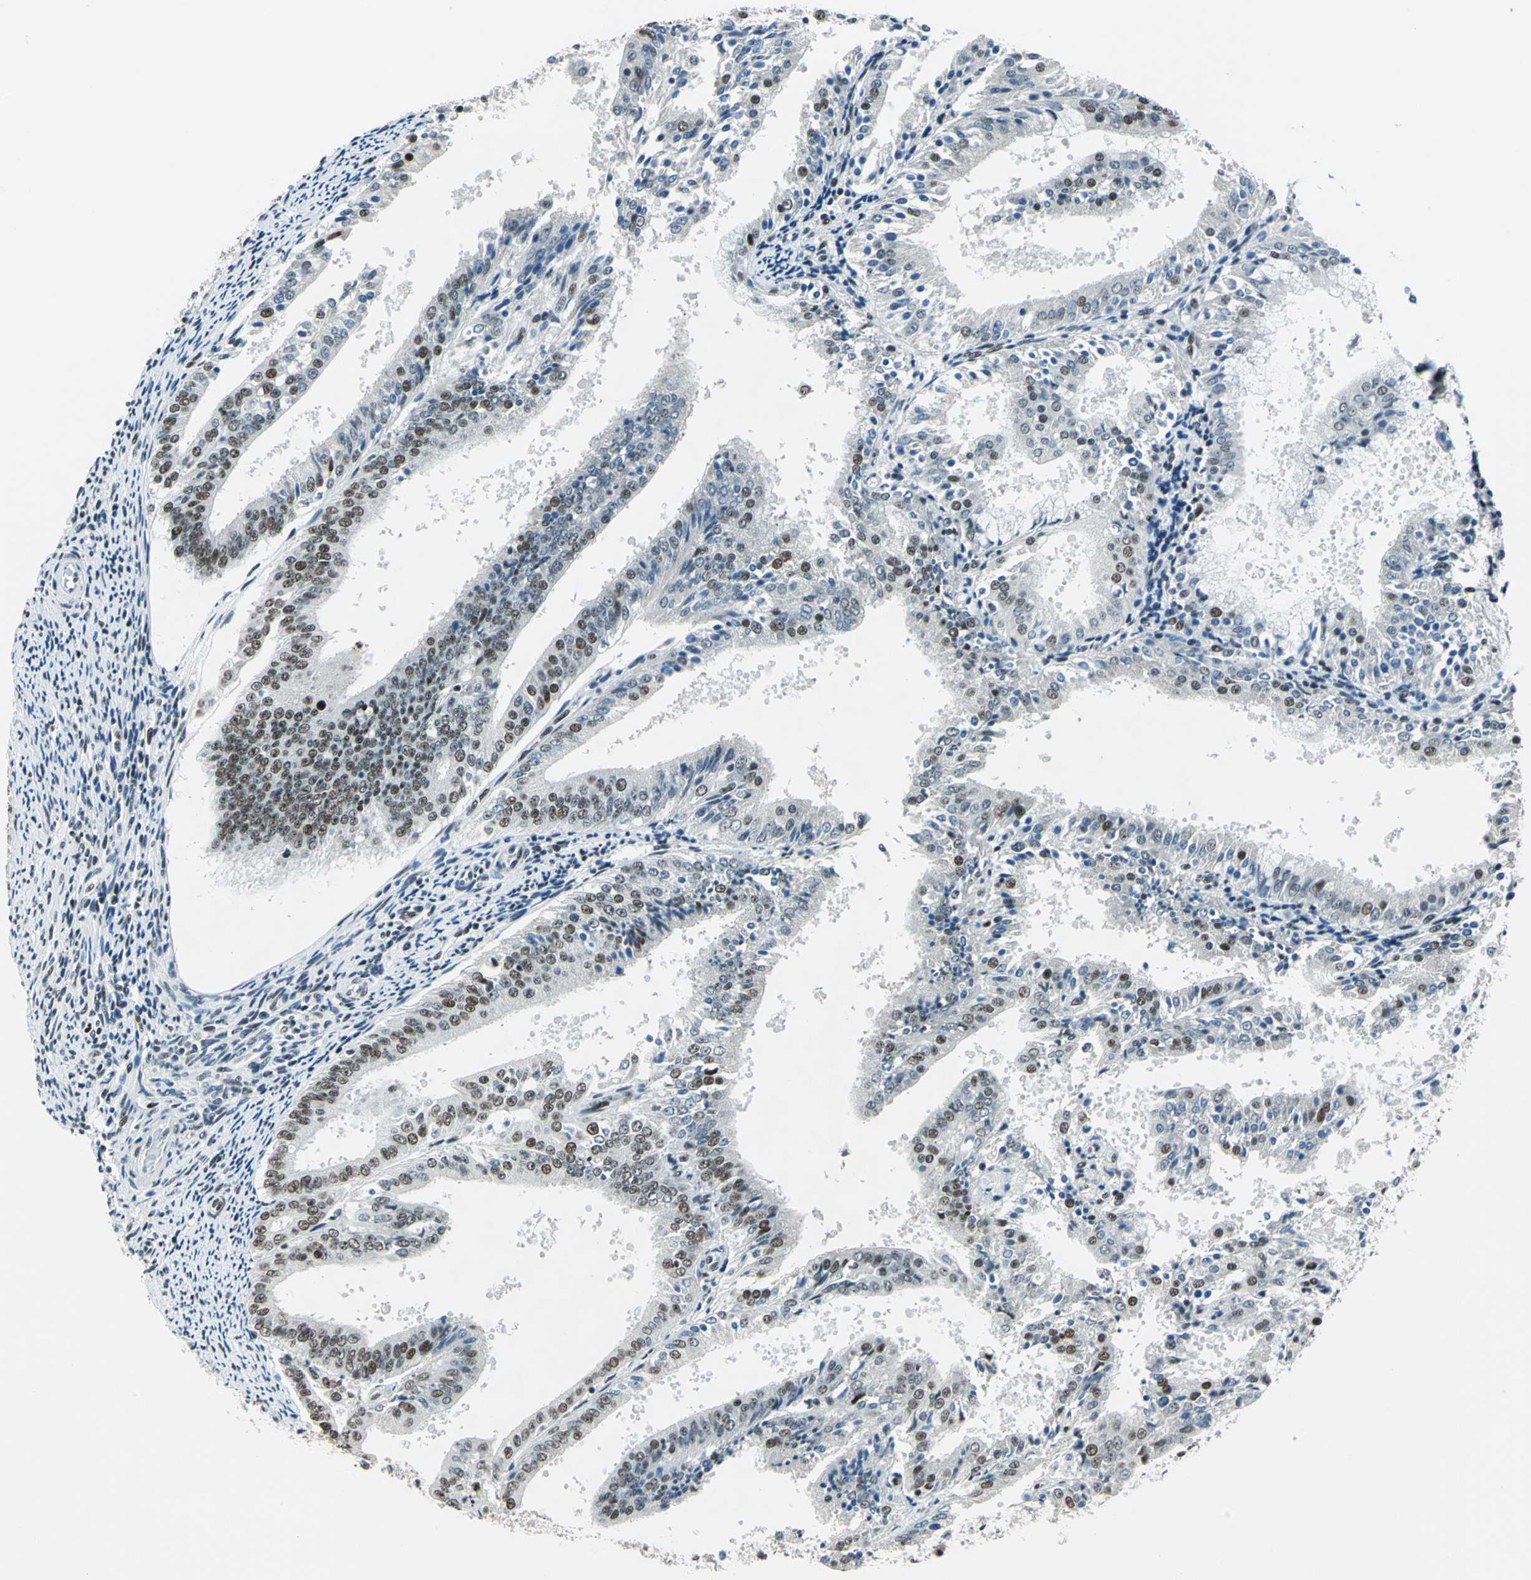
{"staining": {"intensity": "moderate", "quantity": ">75%", "location": "nuclear"}, "tissue": "endometrial cancer", "cell_type": "Tumor cells", "image_type": "cancer", "snomed": [{"axis": "morphology", "description": "Adenocarcinoma, NOS"}, {"axis": "topography", "description": "Endometrium"}], "caption": "Protein staining by IHC exhibits moderate nuclear positivity in about >75% of tumor cells in endometrial cancer (adenocarcinoma).", "gene": "KAT6B", "patient": {"sex": "female", "age": 63}}